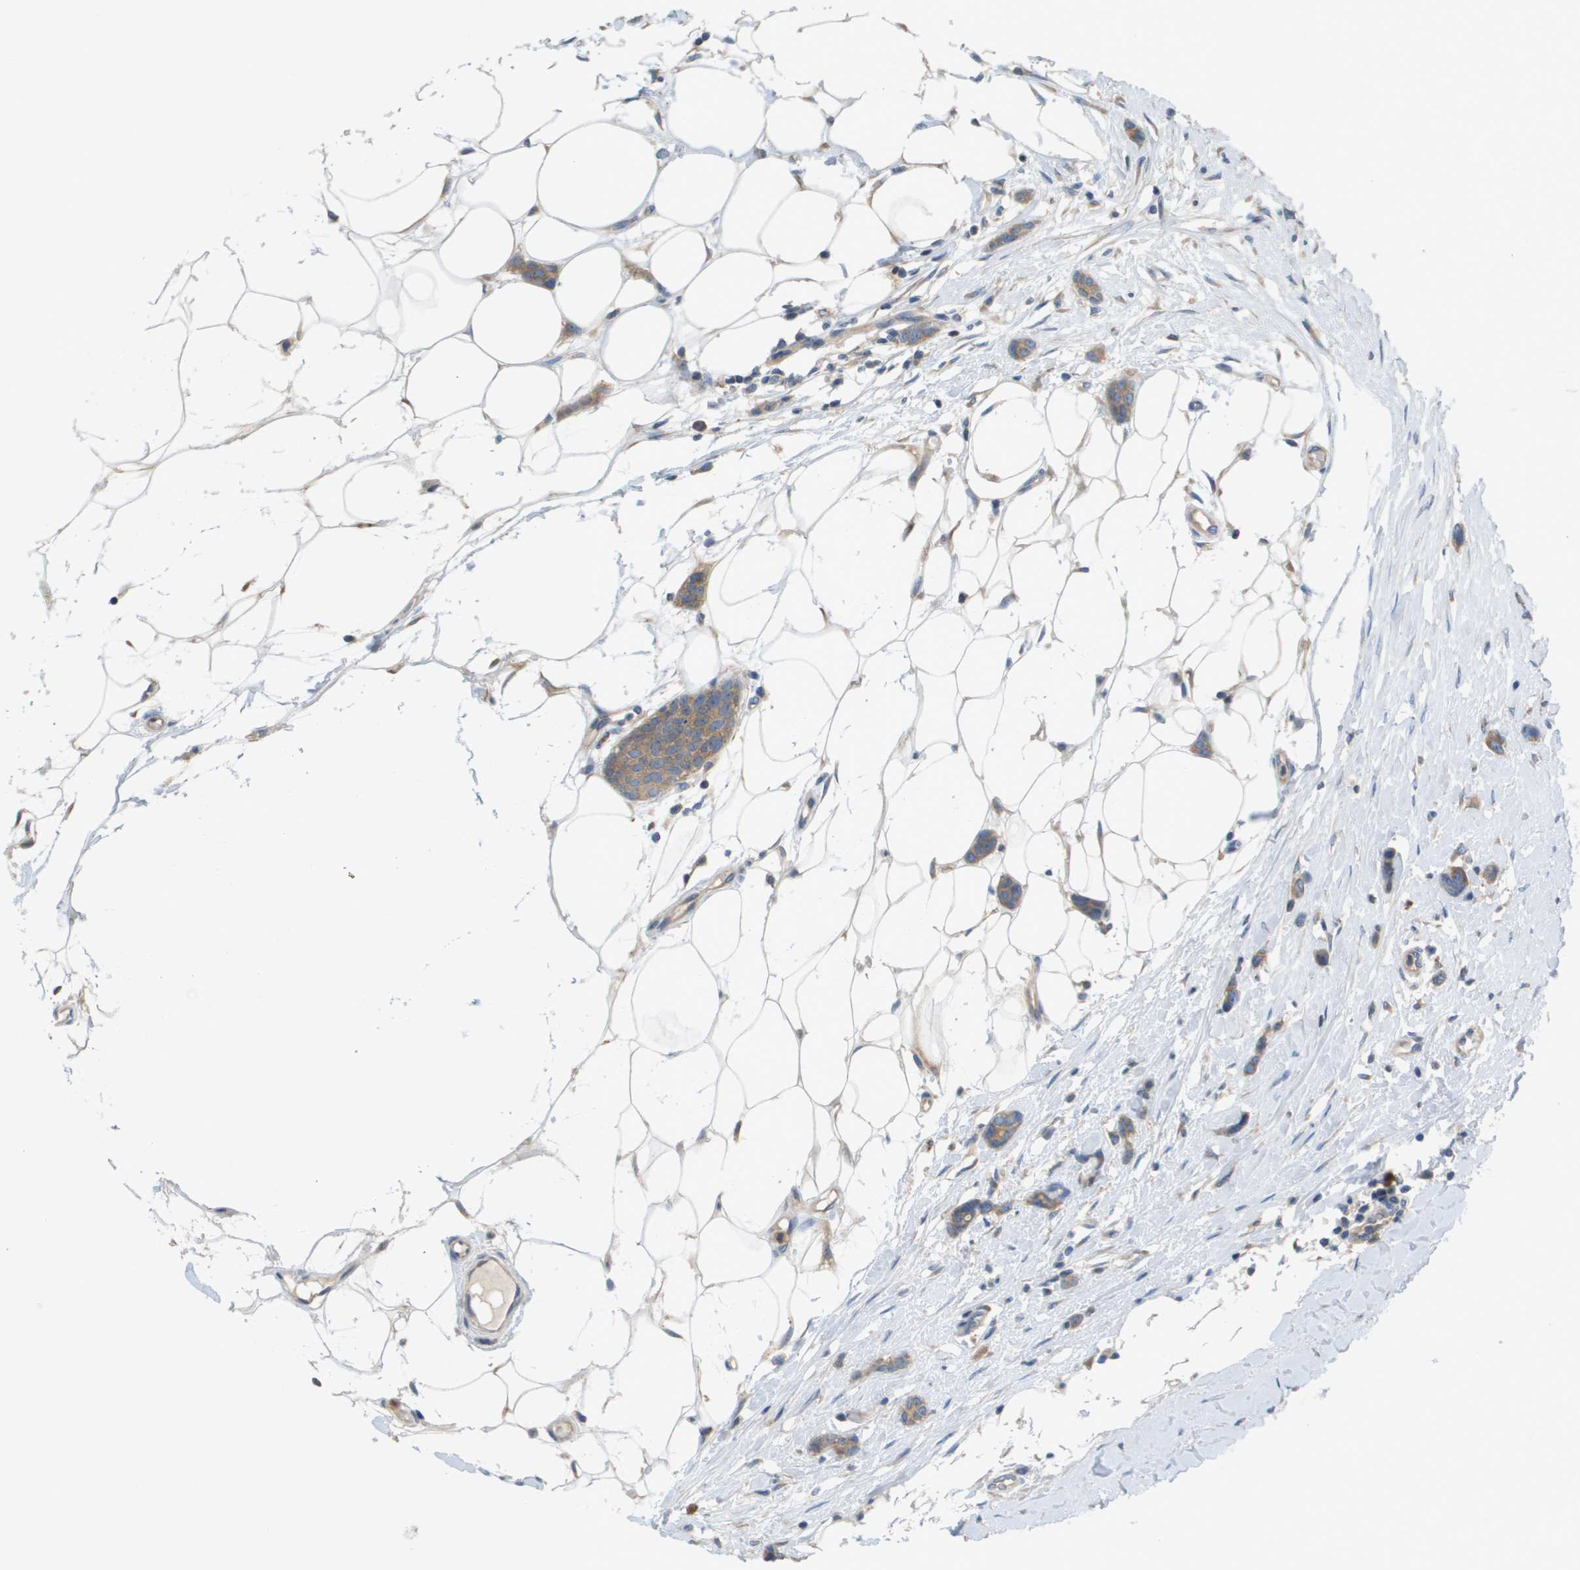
{"staining": {"intensity": "moderate", "quantity": ">75%", "location": "cytoplasmic/membranous"}, "tissue": "breast cancer", "cell_type": "Tumor cells", "image_type": "cancer", "snomed": [{"axis": "morphology", "description": "Lobular carcinoma"}, {"axis": "topography", "description": "Skin"}, {"axis": "topography", "description": "Breast"}], "caption": "This histopathology image exhibits immunohistochemistry (IHC) staining of breast lobular carcinoma, with medium moderate cytoplasmic/membranous staining in approximately >75% of tumor cells.", "gene": "UBA5", "patient": {"sex": "female", "age": 46}}